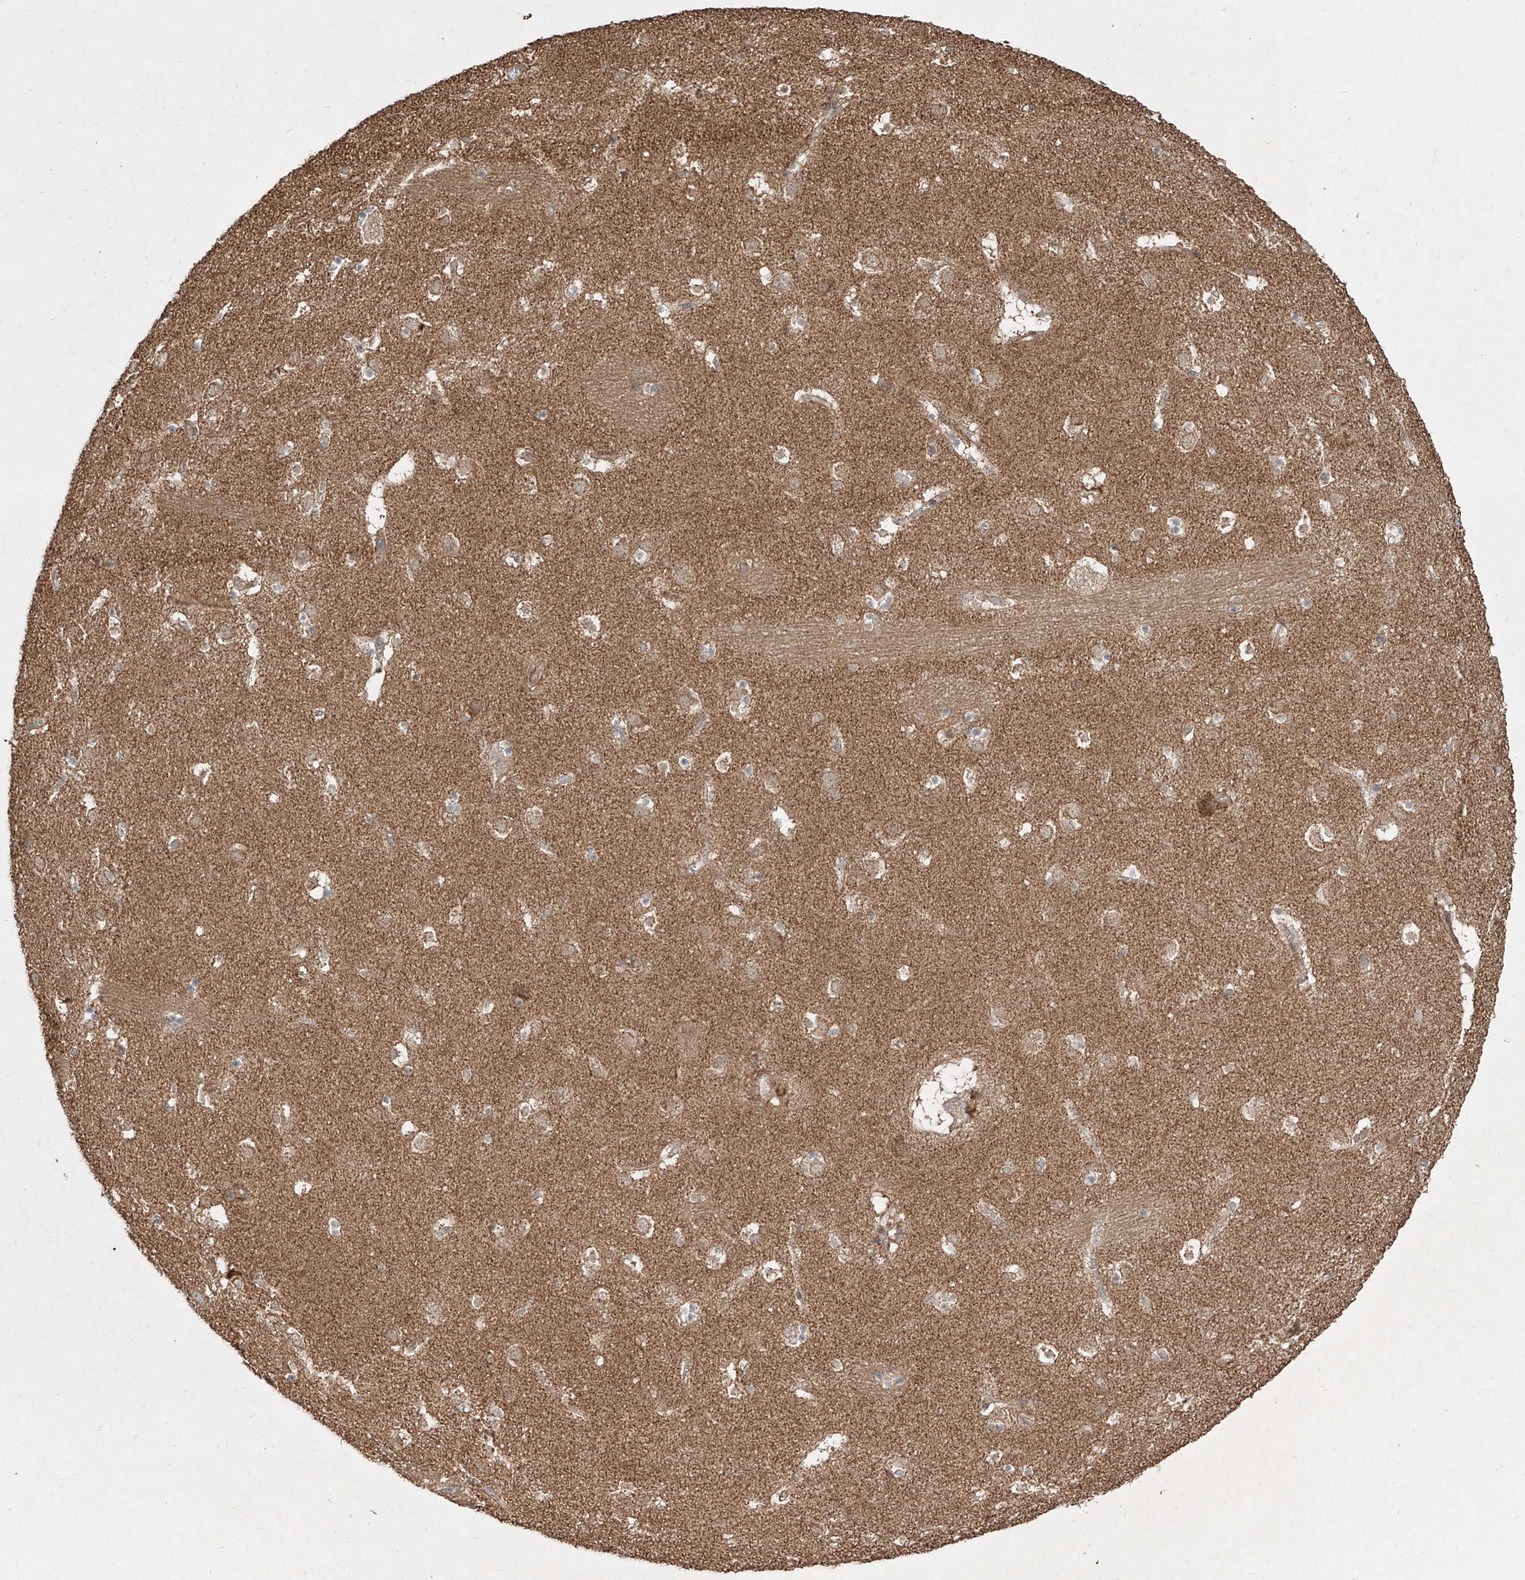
{"staining": {"intensity": "moderate", "quantity": "<25%", "location": "cytoplasmic/membranous"}, "tissue": "caudate", "cell_type": "Glial cells", "image_type": "normal", "snomed": [{"axis": "morphology", "description": "Normal tissue, NOS"}, {"axis": "topography", "description": "Lateral ventricle wall"}], "caption": "Protein analysis of unremarkable caudate displays moderate cytoplasmic/membranous expression in about <25% of glial cells. (IHC, brightfield microscopy, high magnification).", "gene": "AIM2", "patient": {"sex": "male", "age": 45}}